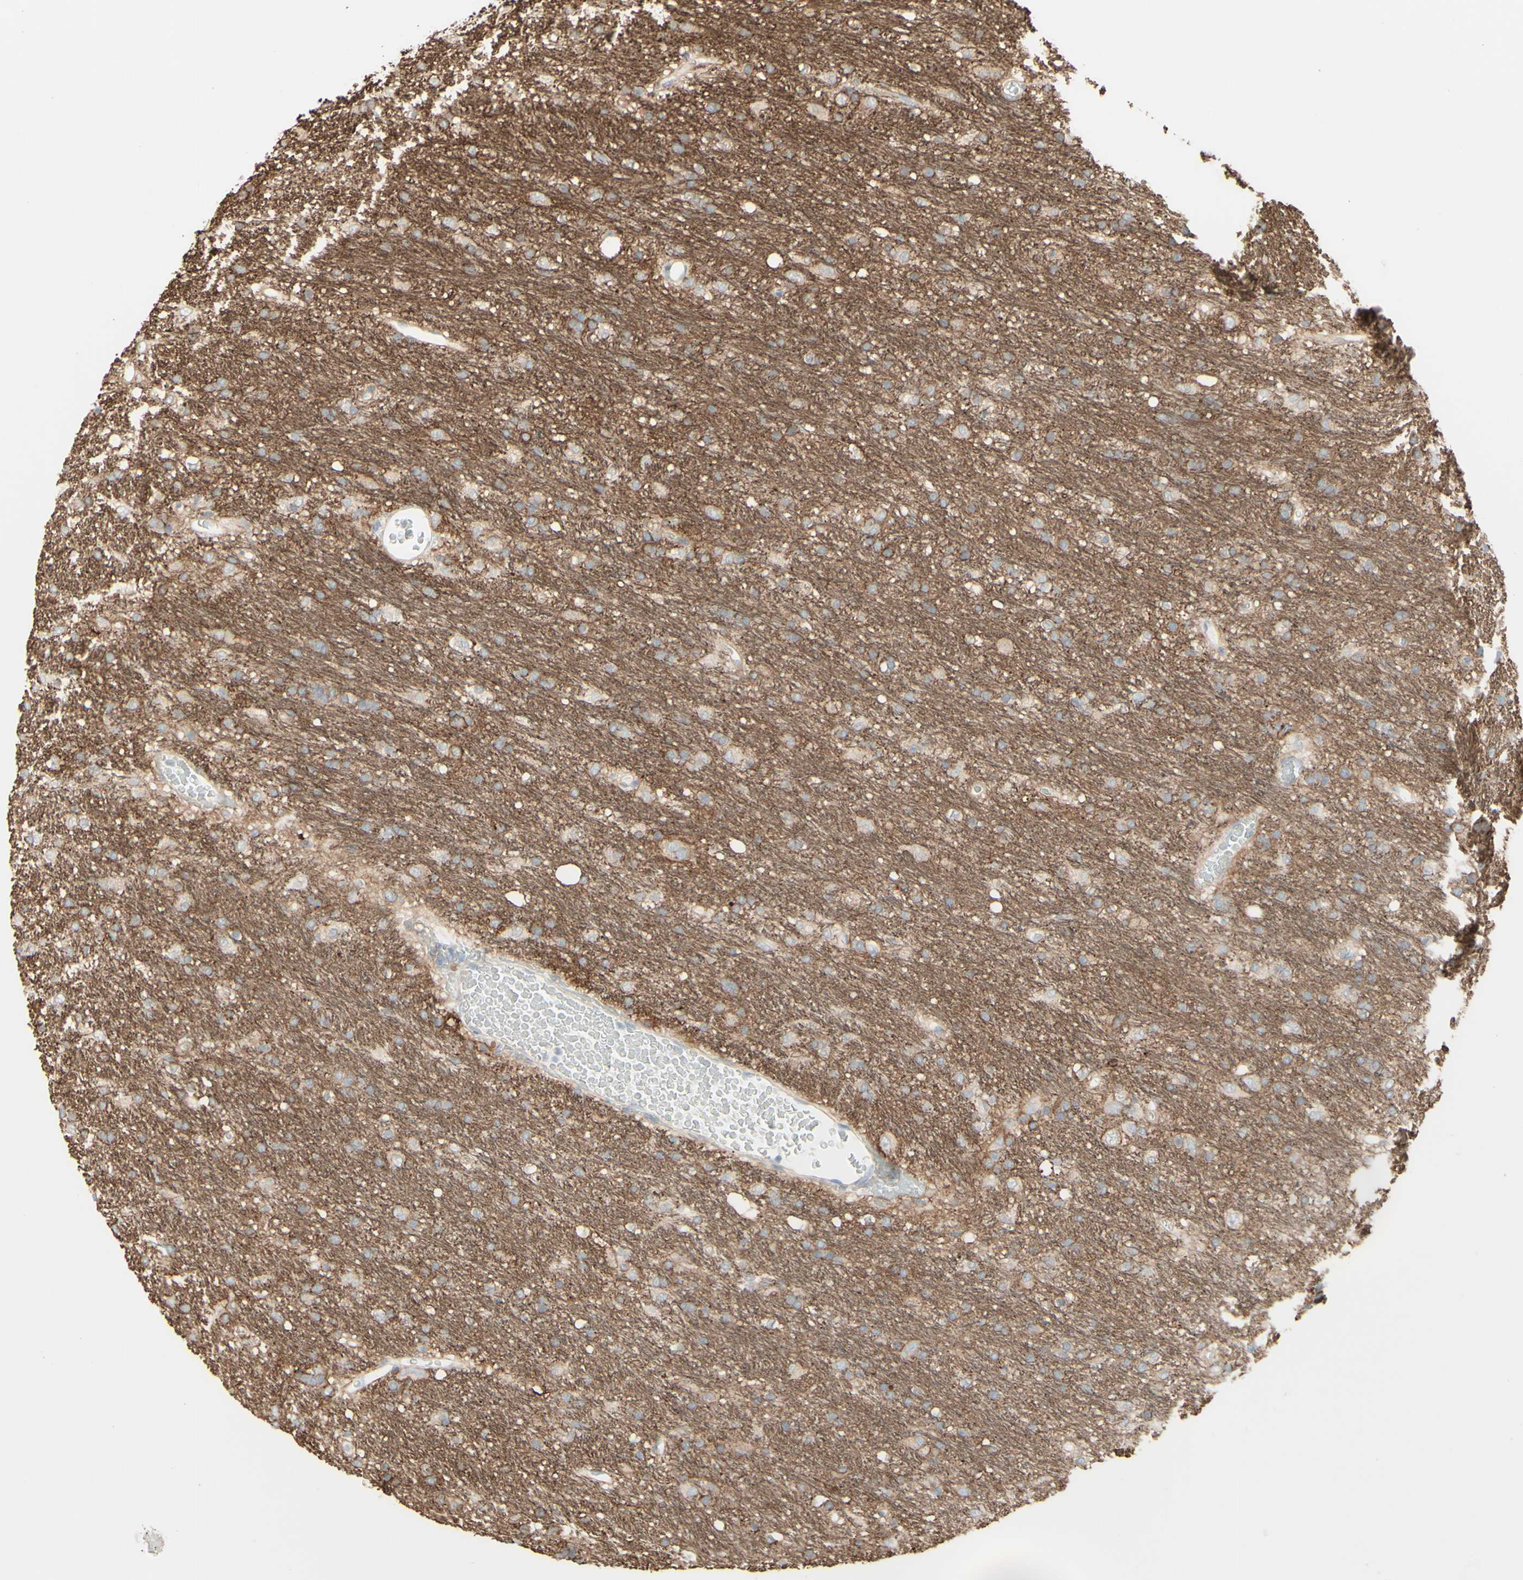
{"staining": {"intensity": "negative", "quantity": "none", "location": "none"}, "tissue": "glioma", "cell_type": "Tumor cells", "image_type": "cancer", "snomed": [{"axis": "morphology", "description": "Glioma, malignant, Low grade"}, {"axis": "topography", "description": "Brain"}], "caption": "Malignant low-grade glioma was stained to show a protein in brown. There is no significant expression in tumor cells.", "gene": "RNF149", "patient": {"sex": "male", "age": 77}}